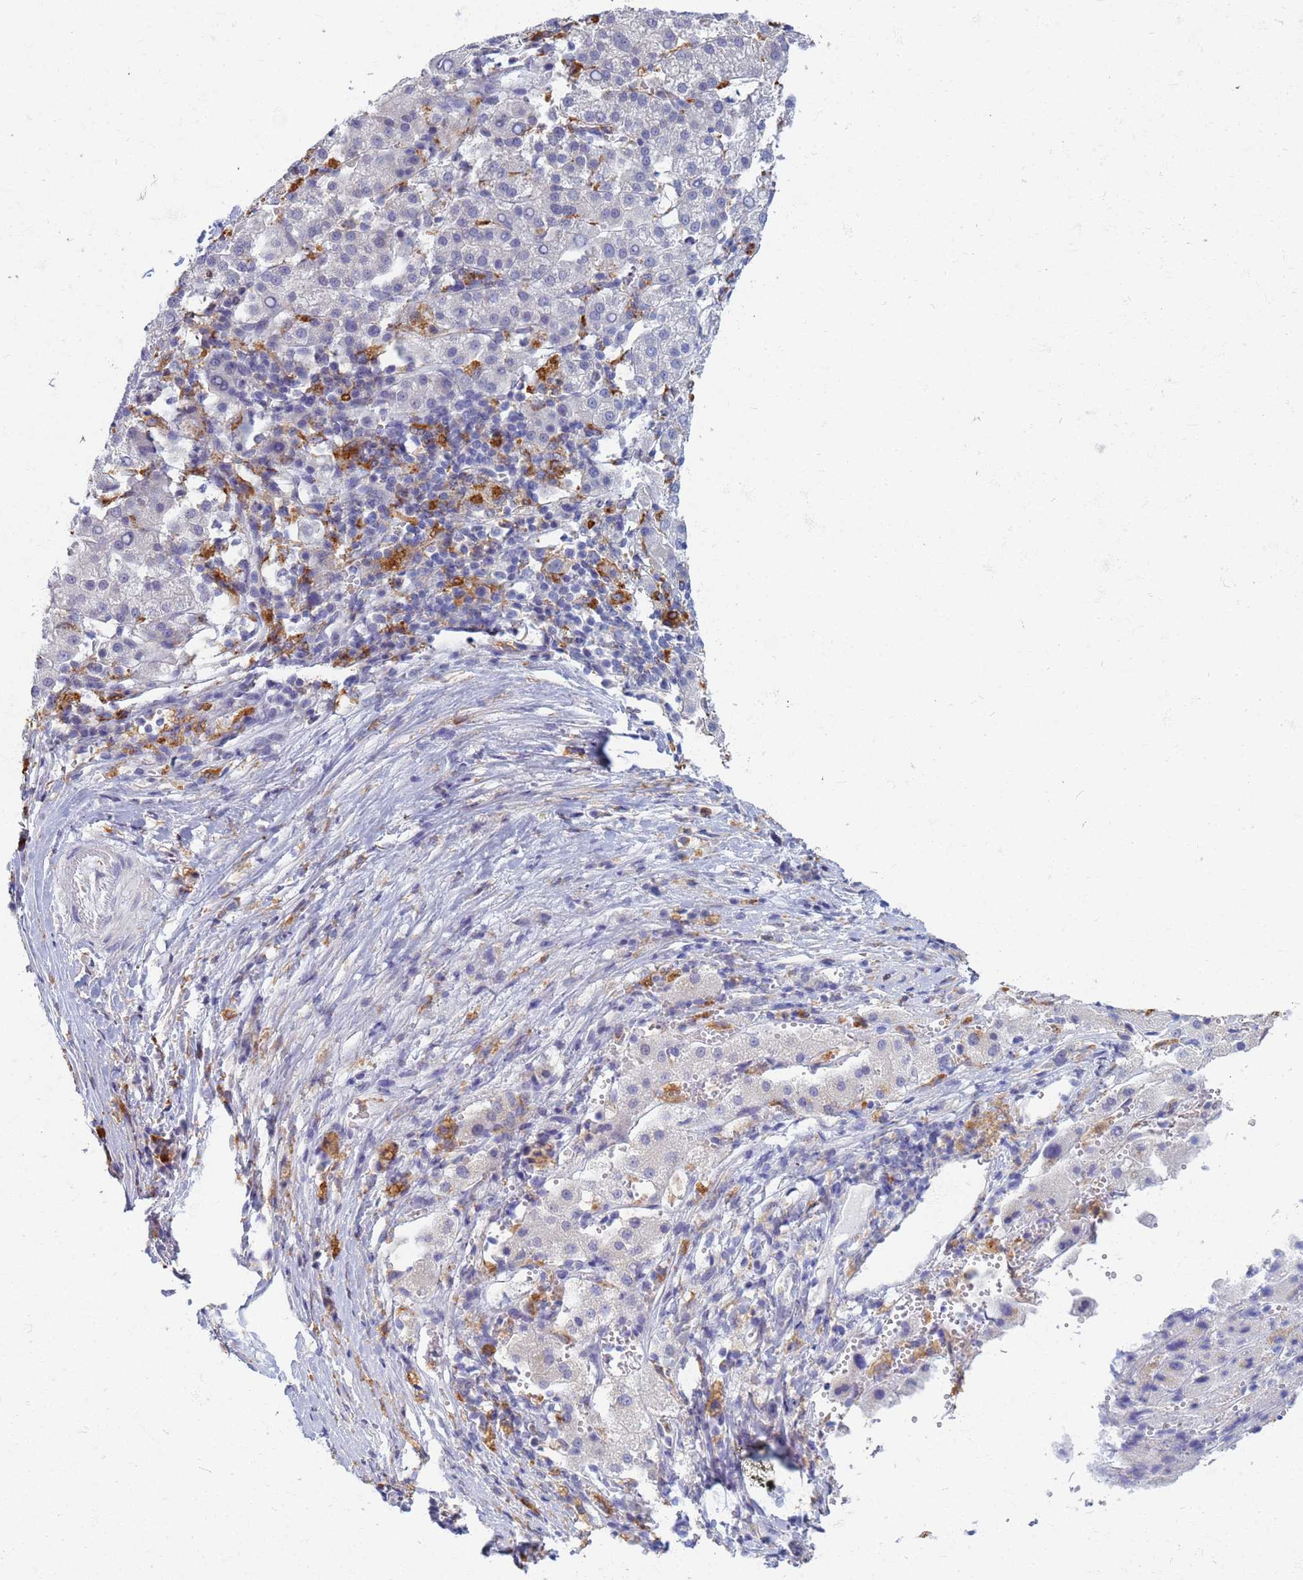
{"staining": {"intensity": "negative", "quantity": "none", "location": "none"}, "tissue": "liver cancer", "cell_type": "Tumor cells", "image_type": "cancer", "snomed": [{"axis": "morphology", "description": "Carcinoma, Hepatocellular, NOS"}, {"axis": "topography", "description": "Liver"}], "caption": "Immunohistochemistry (IHC) micrograph of neoplastic tissue: human liver cancer (hepatocellular carcinoma) stained with DAB (3,3'-diaminobenzidine) demonstrates no significant protein expression in tumor cells. (DAB immunohistochemistry (IHC) with hematoxylin counter stain).", "gene": "ATP6V1E1", "patient": {"sex": "female", "age": 58}}